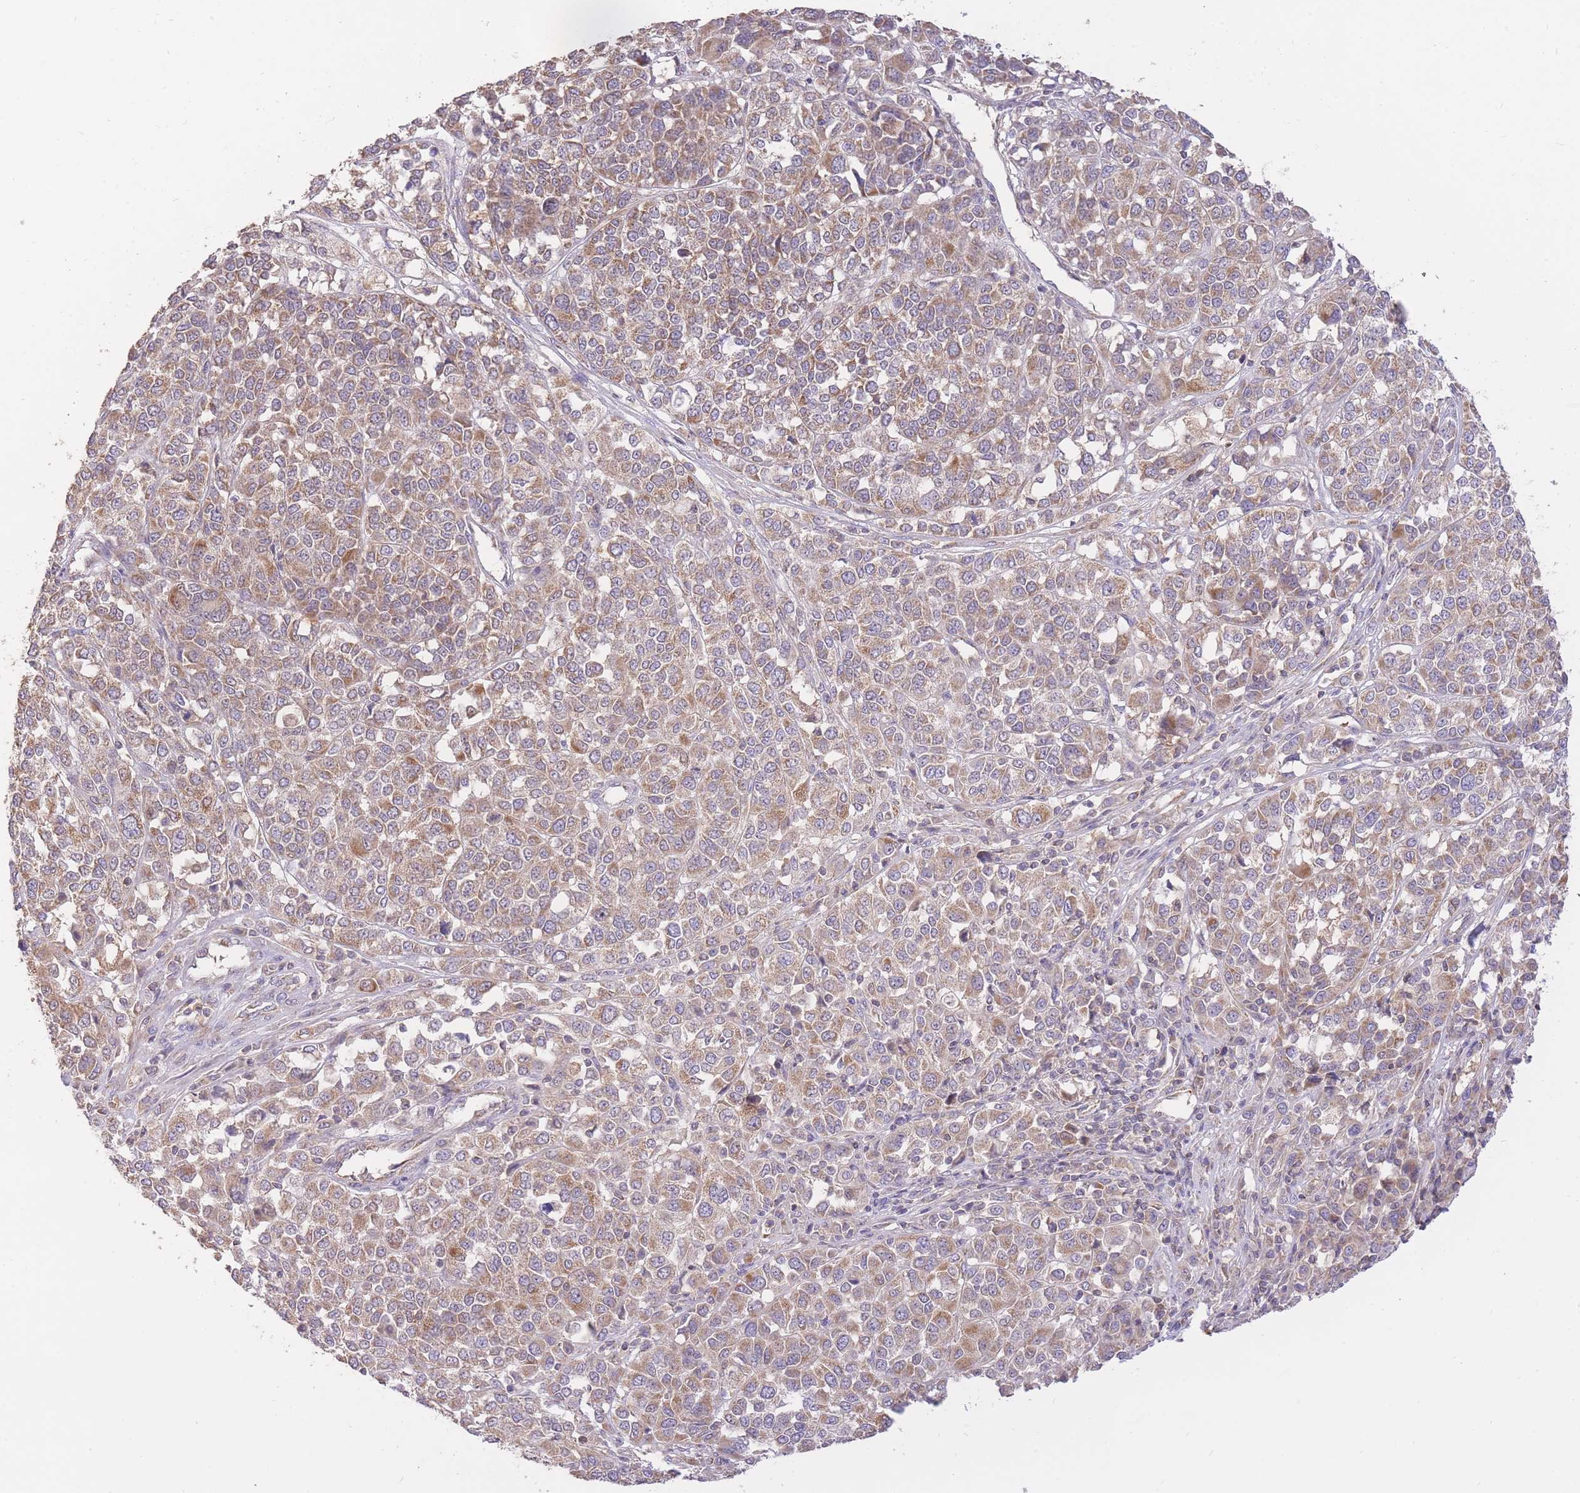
{"staining": {"intensity": "moderate", "quantity": ">75%", "location": "cytoplasmic/membranous"}, "tissue": "melanoma", "cell_type": "Tumor cells", "image_type": "cancer", "snomed": [{"axis": "morphology", "description": "Malignant melanoma, Metastatic site"}, {"axis": "topography", "description": "Lymph node"}], "caption": "Malignant melanoma (metastatic site) tissue reveals moderate cytoplasmic/membranous positivity in approximately >75% of tumor cells", "gene": "PREP", "patient": {"sex": "male", "age": 44}}